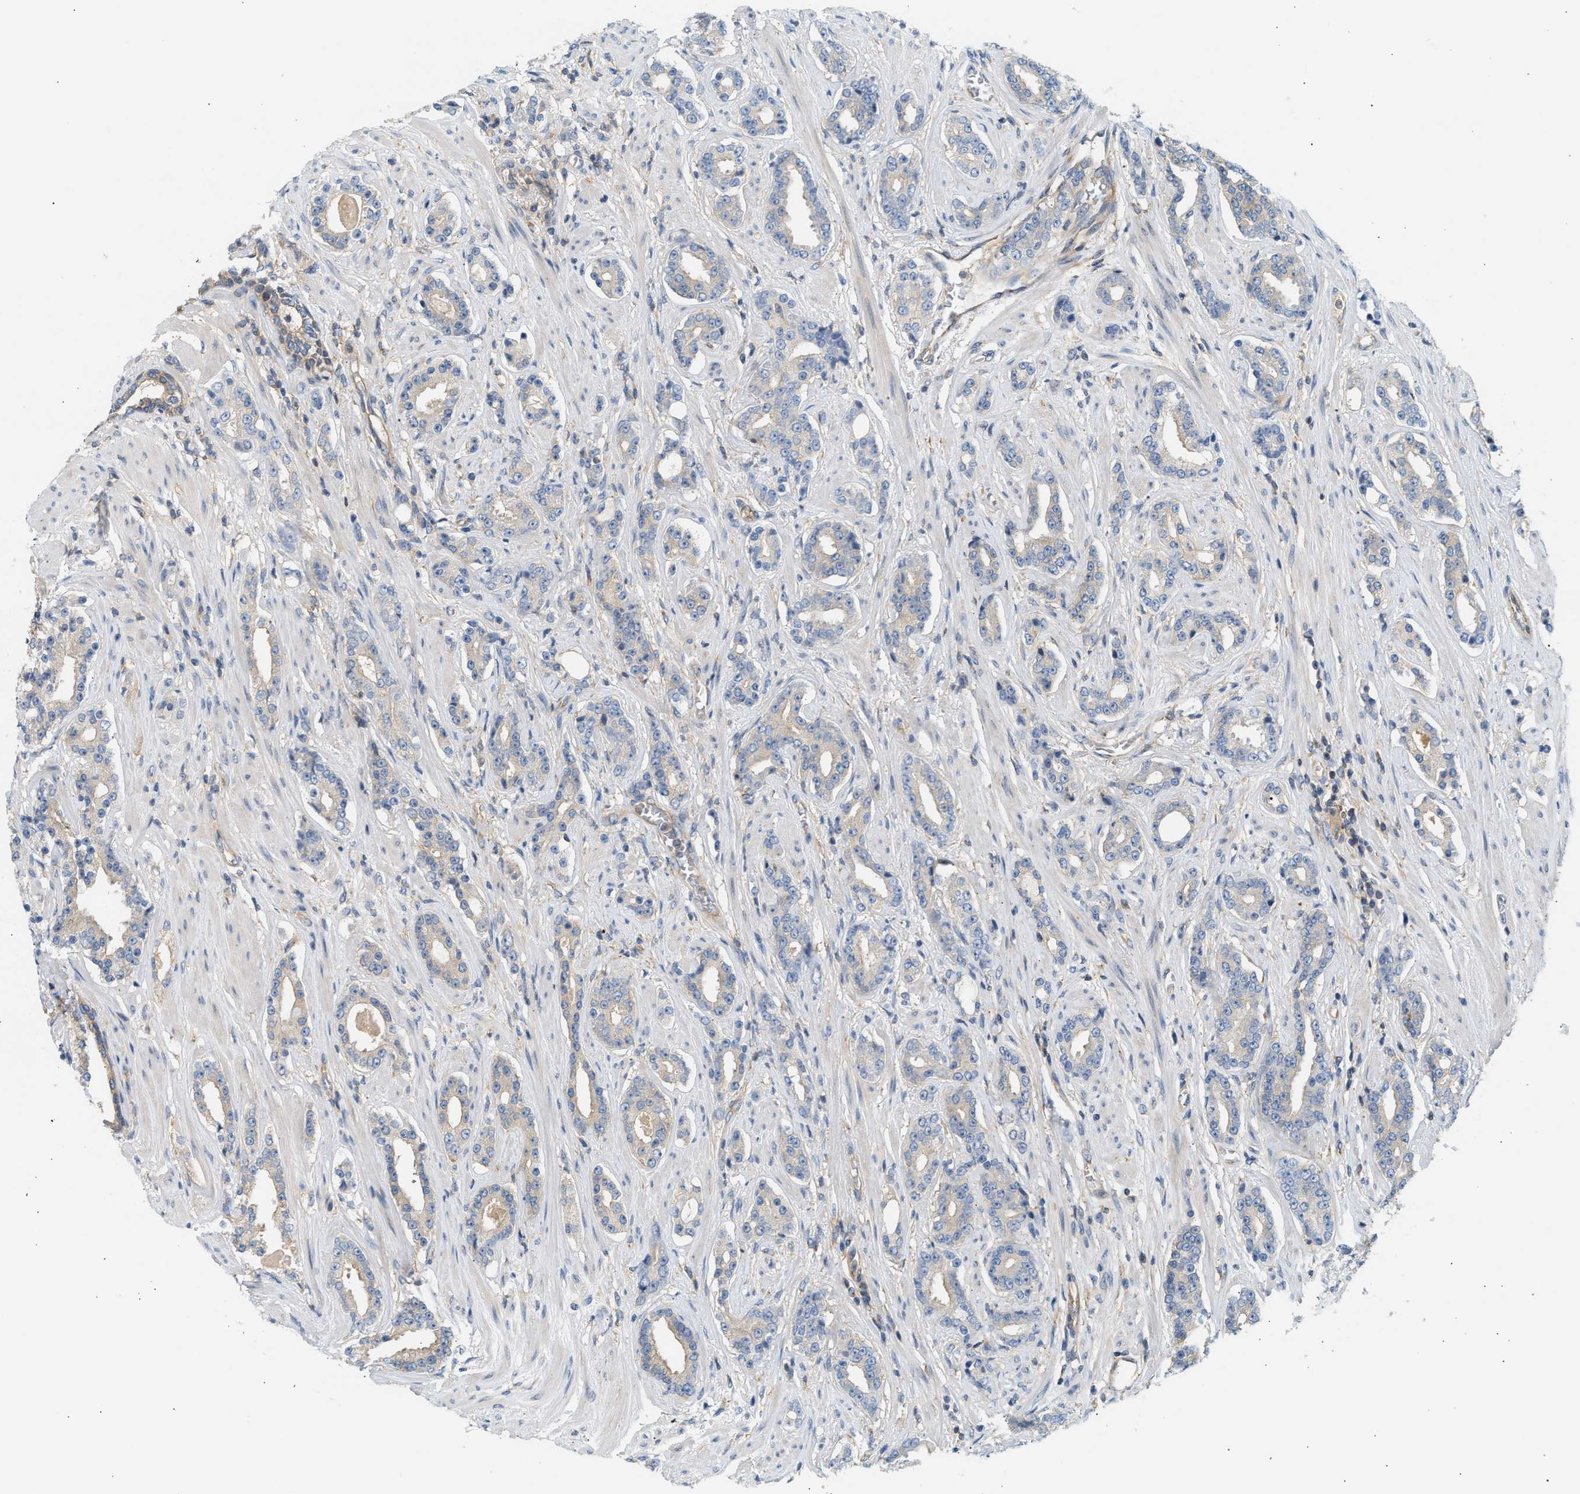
{"staining": {"intensity": "moderate", "quantity": "<25%", "location": "cytoplasmic/membranous"}, "tissue": "prostate cancer", "cell_type": "Tumor cells", "image_type": "cancer", "snomed": [{"axis": "morphology", "description": "Adenocarcinoma, High grade"}, {"axis": "topography", "description": "Prostate"}], "caption": "Immunohistochemical staining of prostate cancer exhibits low levels of moderate cytoplasmic/membranous protein expression in about <25% of tumor cells.", "gene": "PAFAH1B1", "patient": {"sex": "male", "age": 71}}